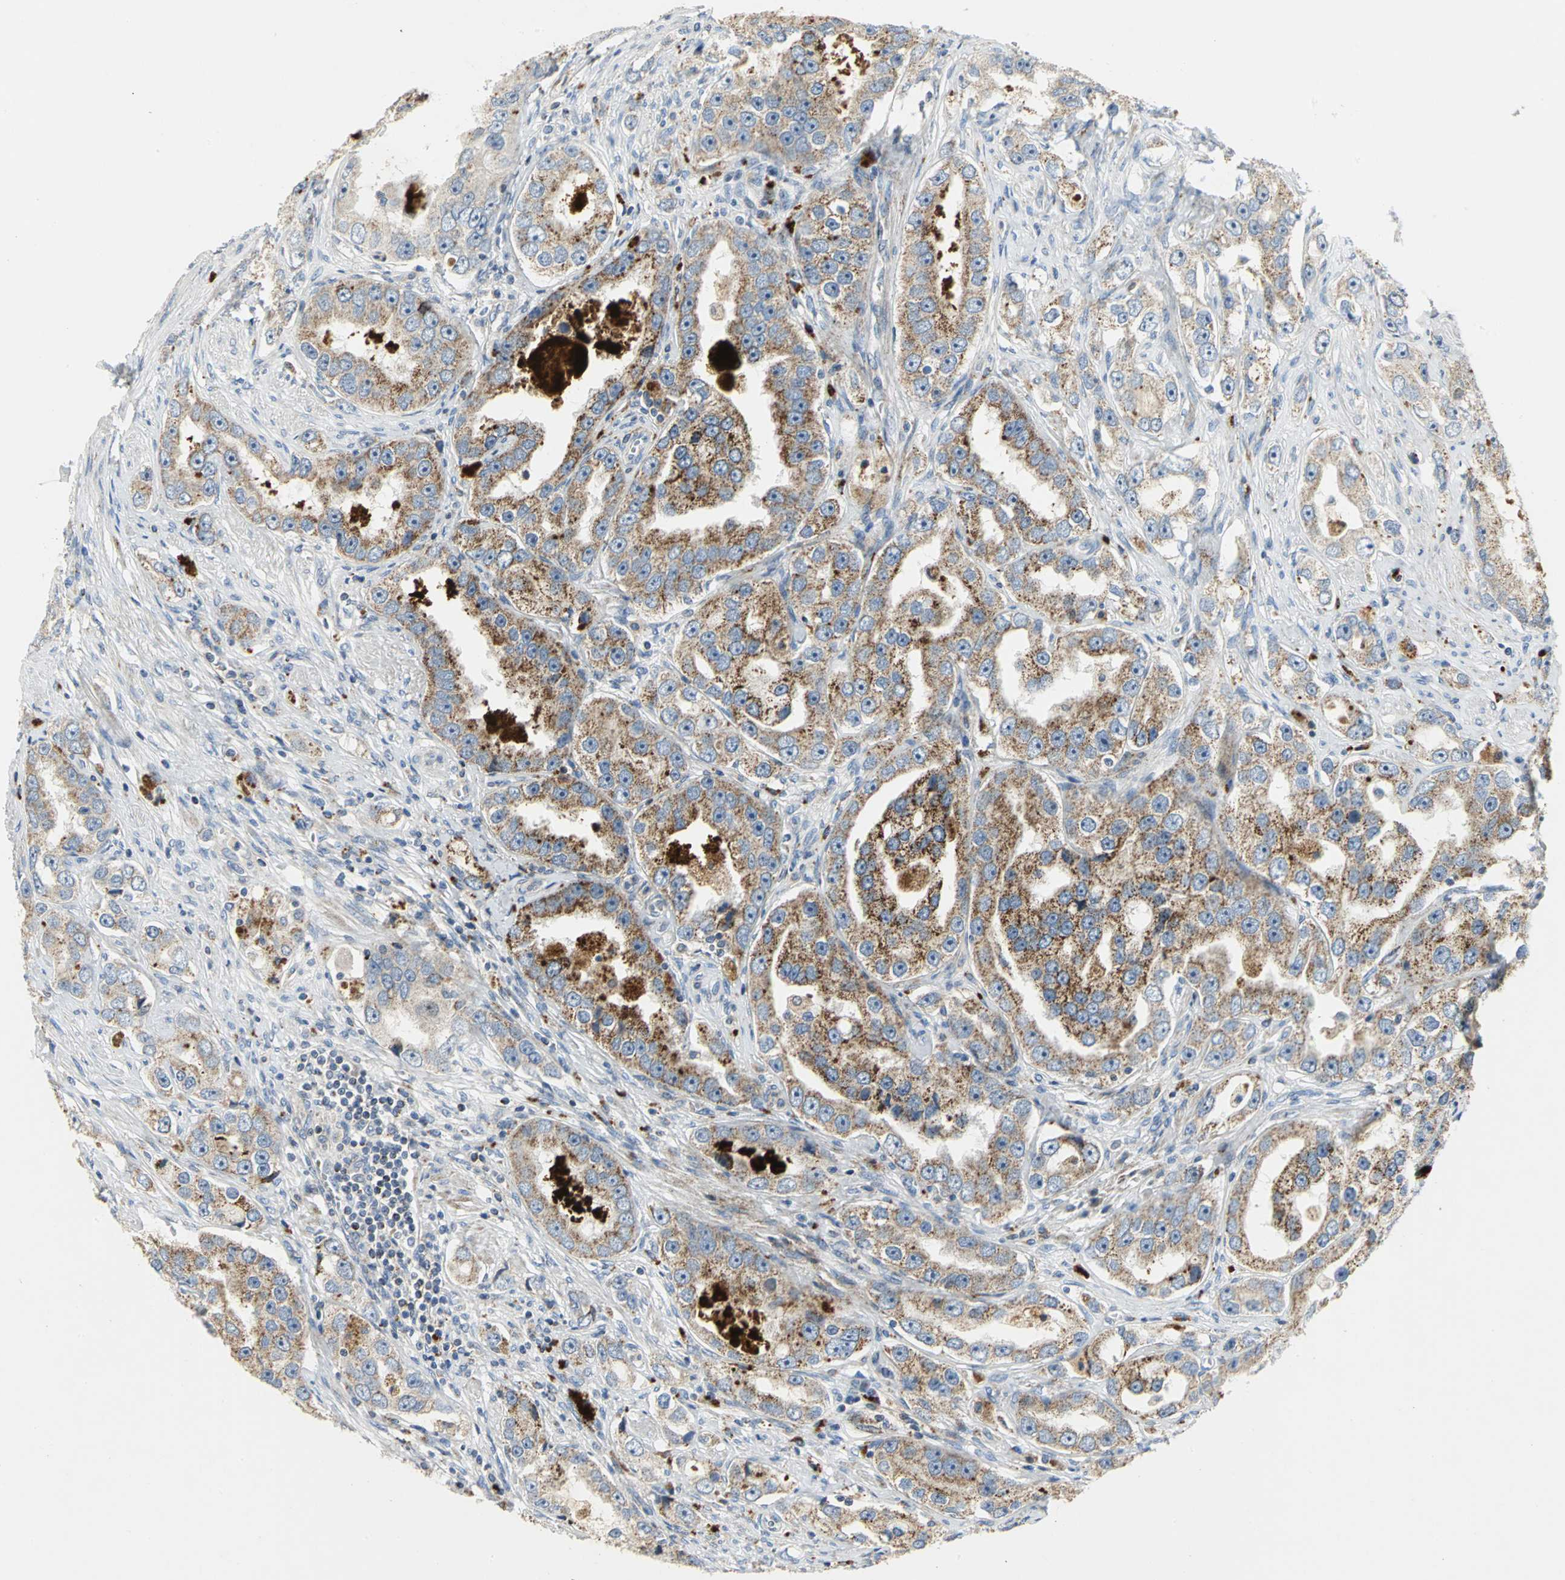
{"staining": {"intensity": "strong", "quantity": ">75%", "location": "cytoplasmic/membranous"}, "tissue": "prostate cancer", "cell_type": "Tumor cells", "image_type": "cancer", "snomed": [{"axis": "morphology", "description": "Adenocarcinoma, High grade"}, {"axis": "topography", "description": "Prostate"}], "caption": "This micrograph shows prostate cancer stained with immunohistochemistry to label a protein in brown. The cytoplasmic/membranous of tumor cells show strong positivity for the protein. Nuclei are counter-stained blue.", "gene": "SPPL2B", "patient": {"sex": "male", "age": 63}}